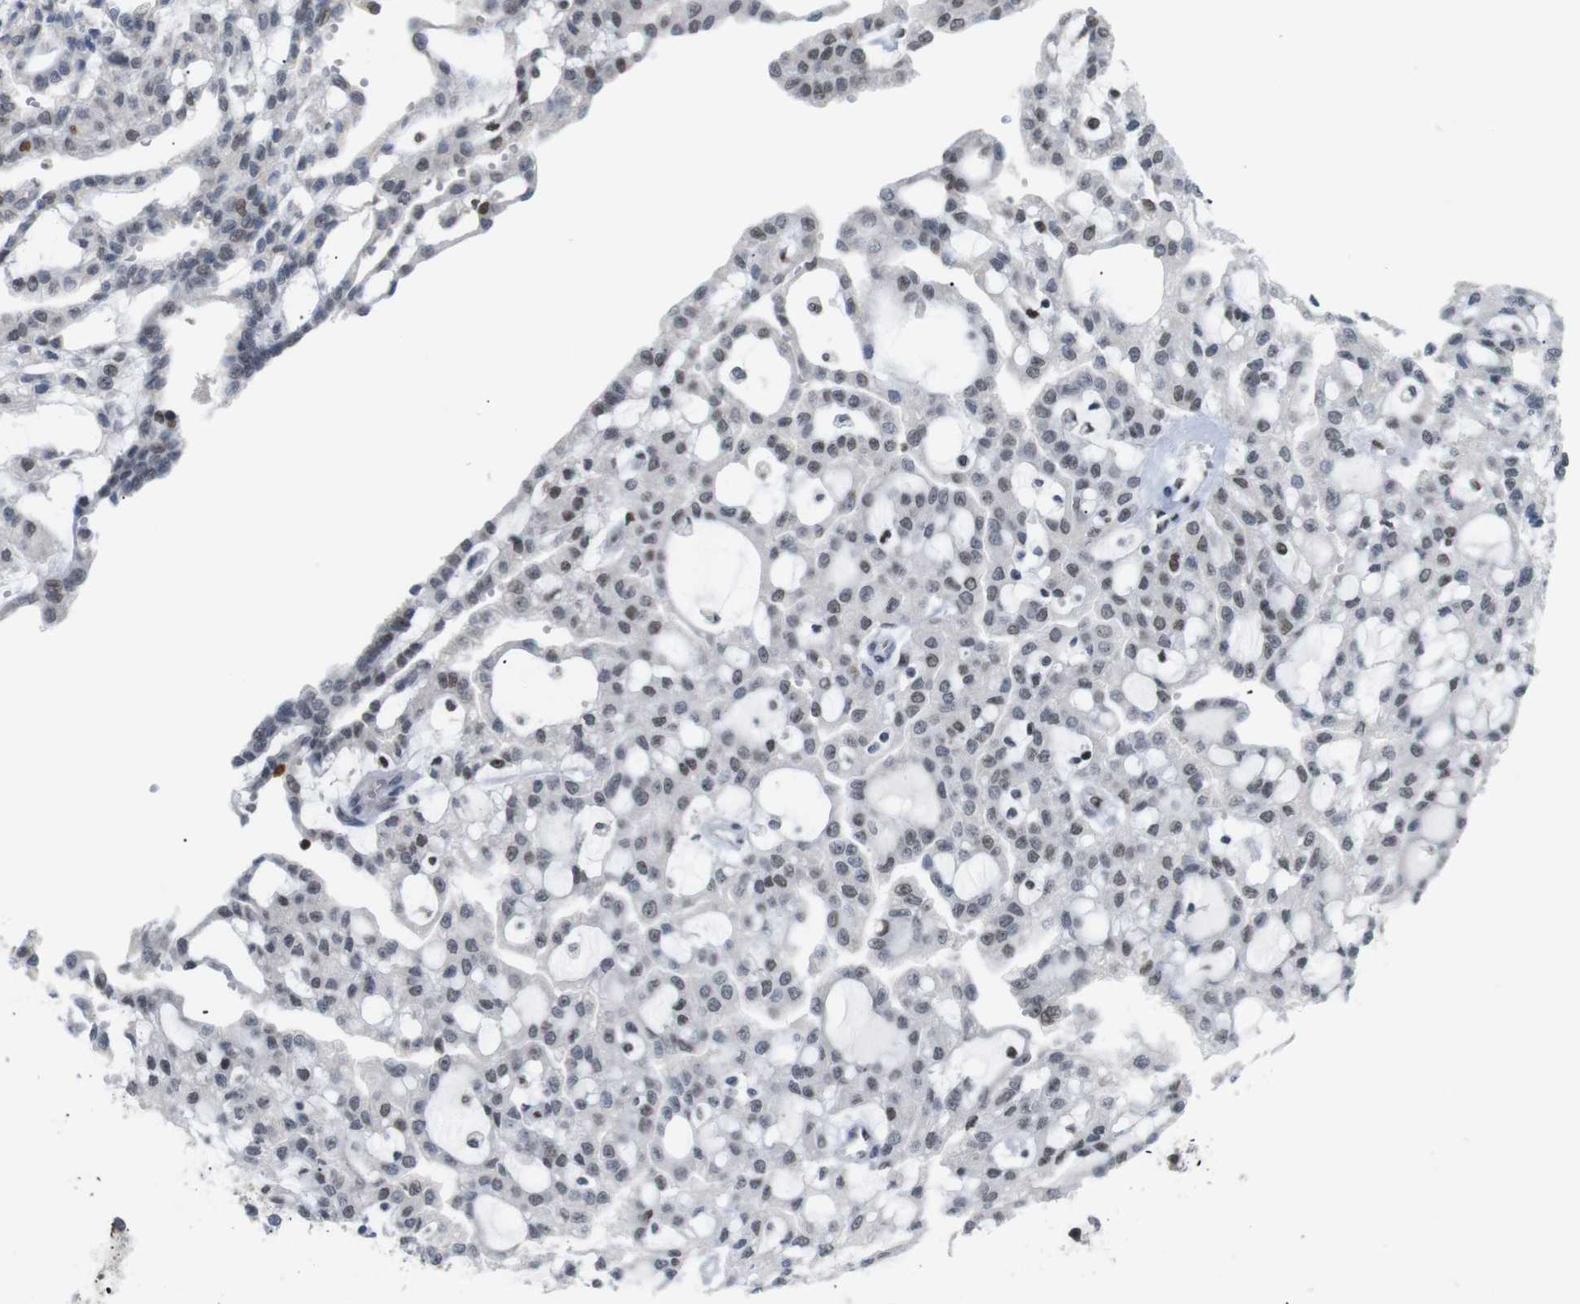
{"staining": {"intensity": "weak", "quantity": "25%-75%", "location": "nuclear"}, "tissue": "renal cancer", "cell_type": "Tumor cells", "image_type": "cancer", "snomed": [{"axis": "morphology", "description": "Adenocarcinoma, NOS"}, {"axis": "topography", "description": "Kidney"}], "caption": "Immunohistochemistry micrograph of neoplastic tissue: adenocarcinoma (renal) stained using IHC displays low levels of weak protein expression localized specifically in the nuclear of tumor cells, appearing as a nuclear brown color.", "gene": "RIOX2", "patient": {"sex": "male", "age": 63}}